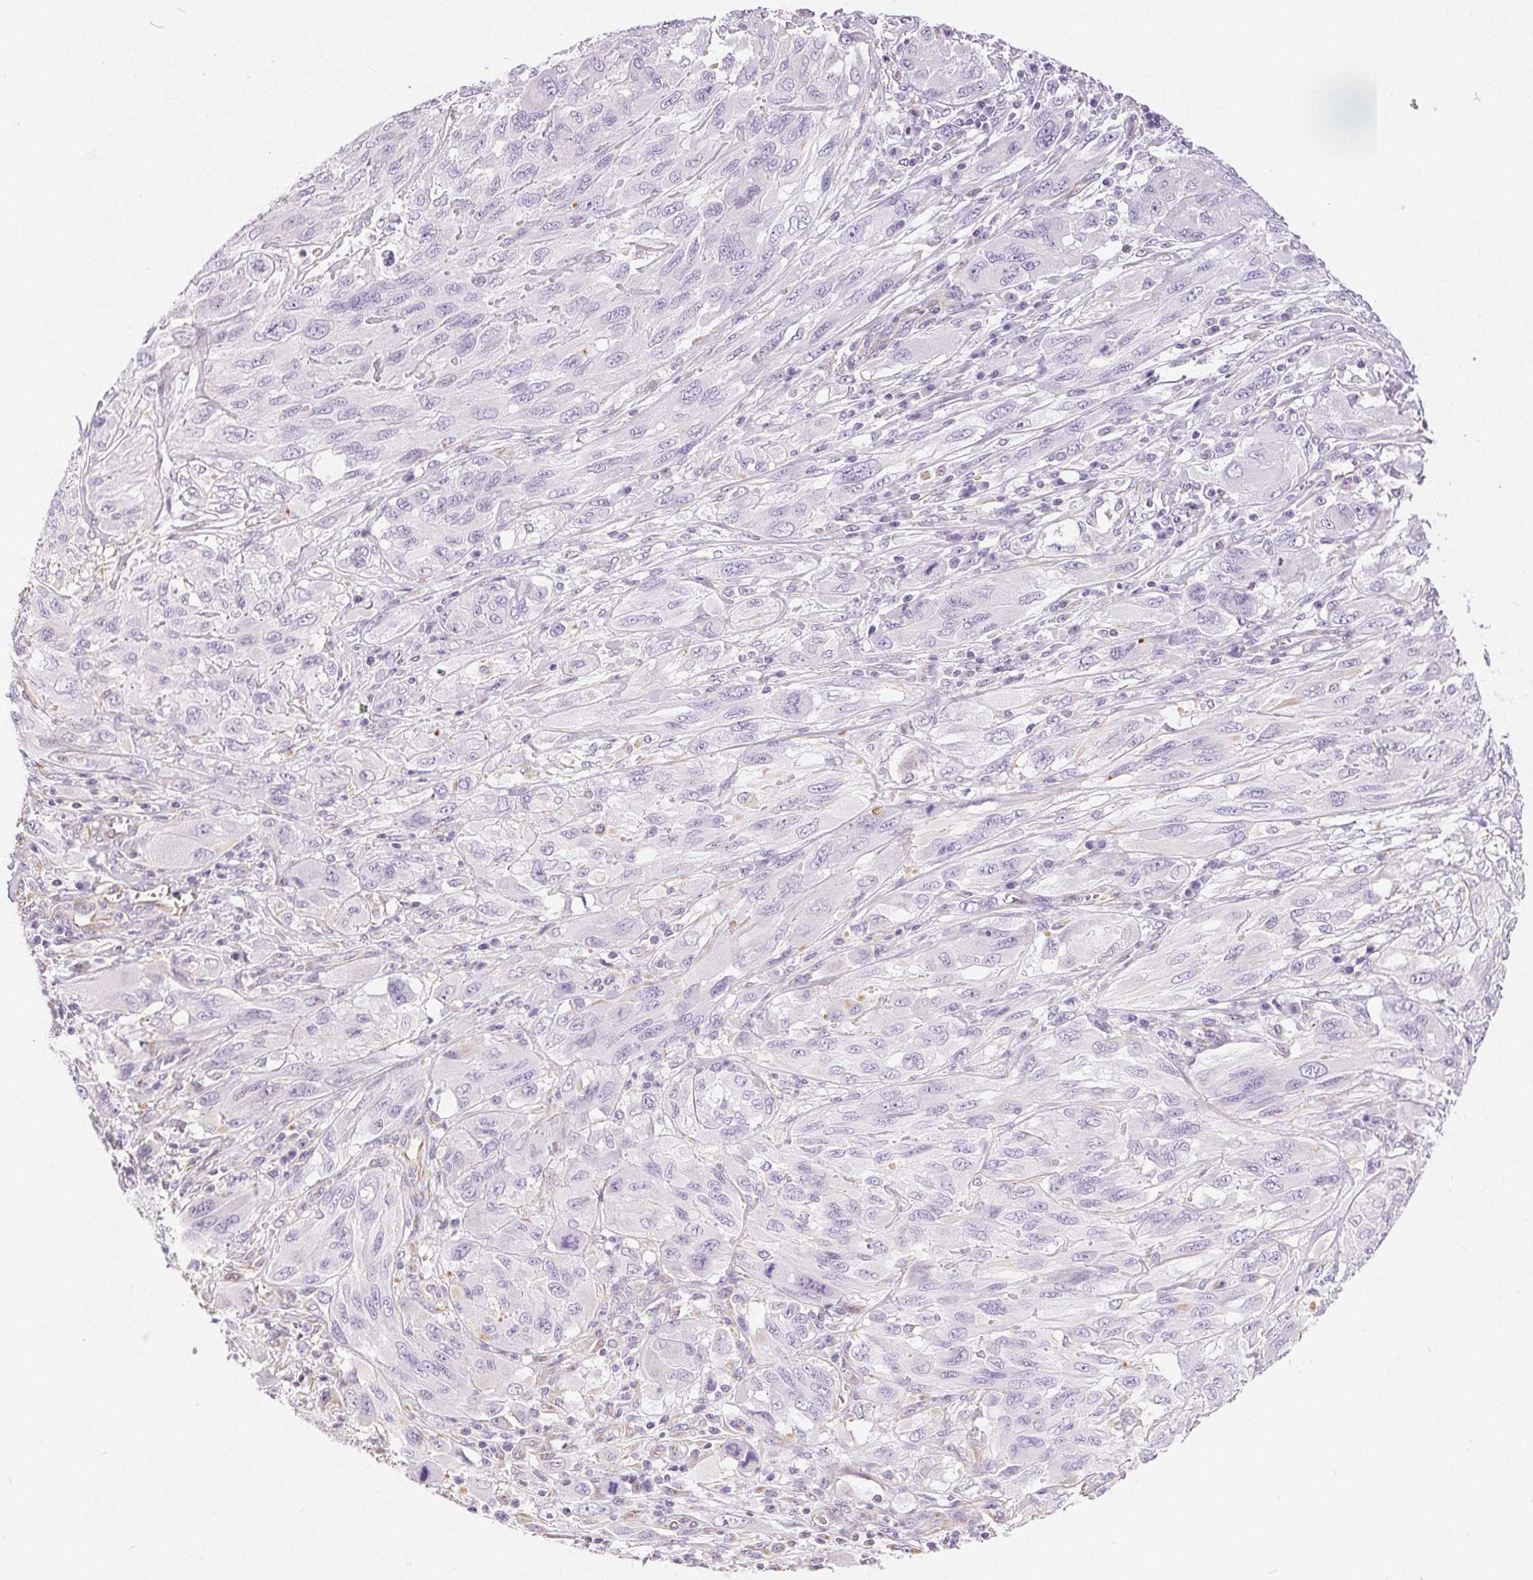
{"staining": {"intensity": "negative", "quantity": "none", "location": "none"}, "tissue": "melanoma", "cell_type": "Tumor cells", "image_type": "cancer", "snomed": [{"axis": "morphology", "description": "Malignant melanoma, NOS"}, {"axis": "topography", "description": "Skin"}], "caption": "An IHC micrograph of malignant melanoma is shown. There is no staining in tumor cells of malignant melanoma. (DAB (3,3'-diaminobenzidine) IHC, high magnification).", "gene": "GFAP", "patient": {"sex": "female", "age": 91}}